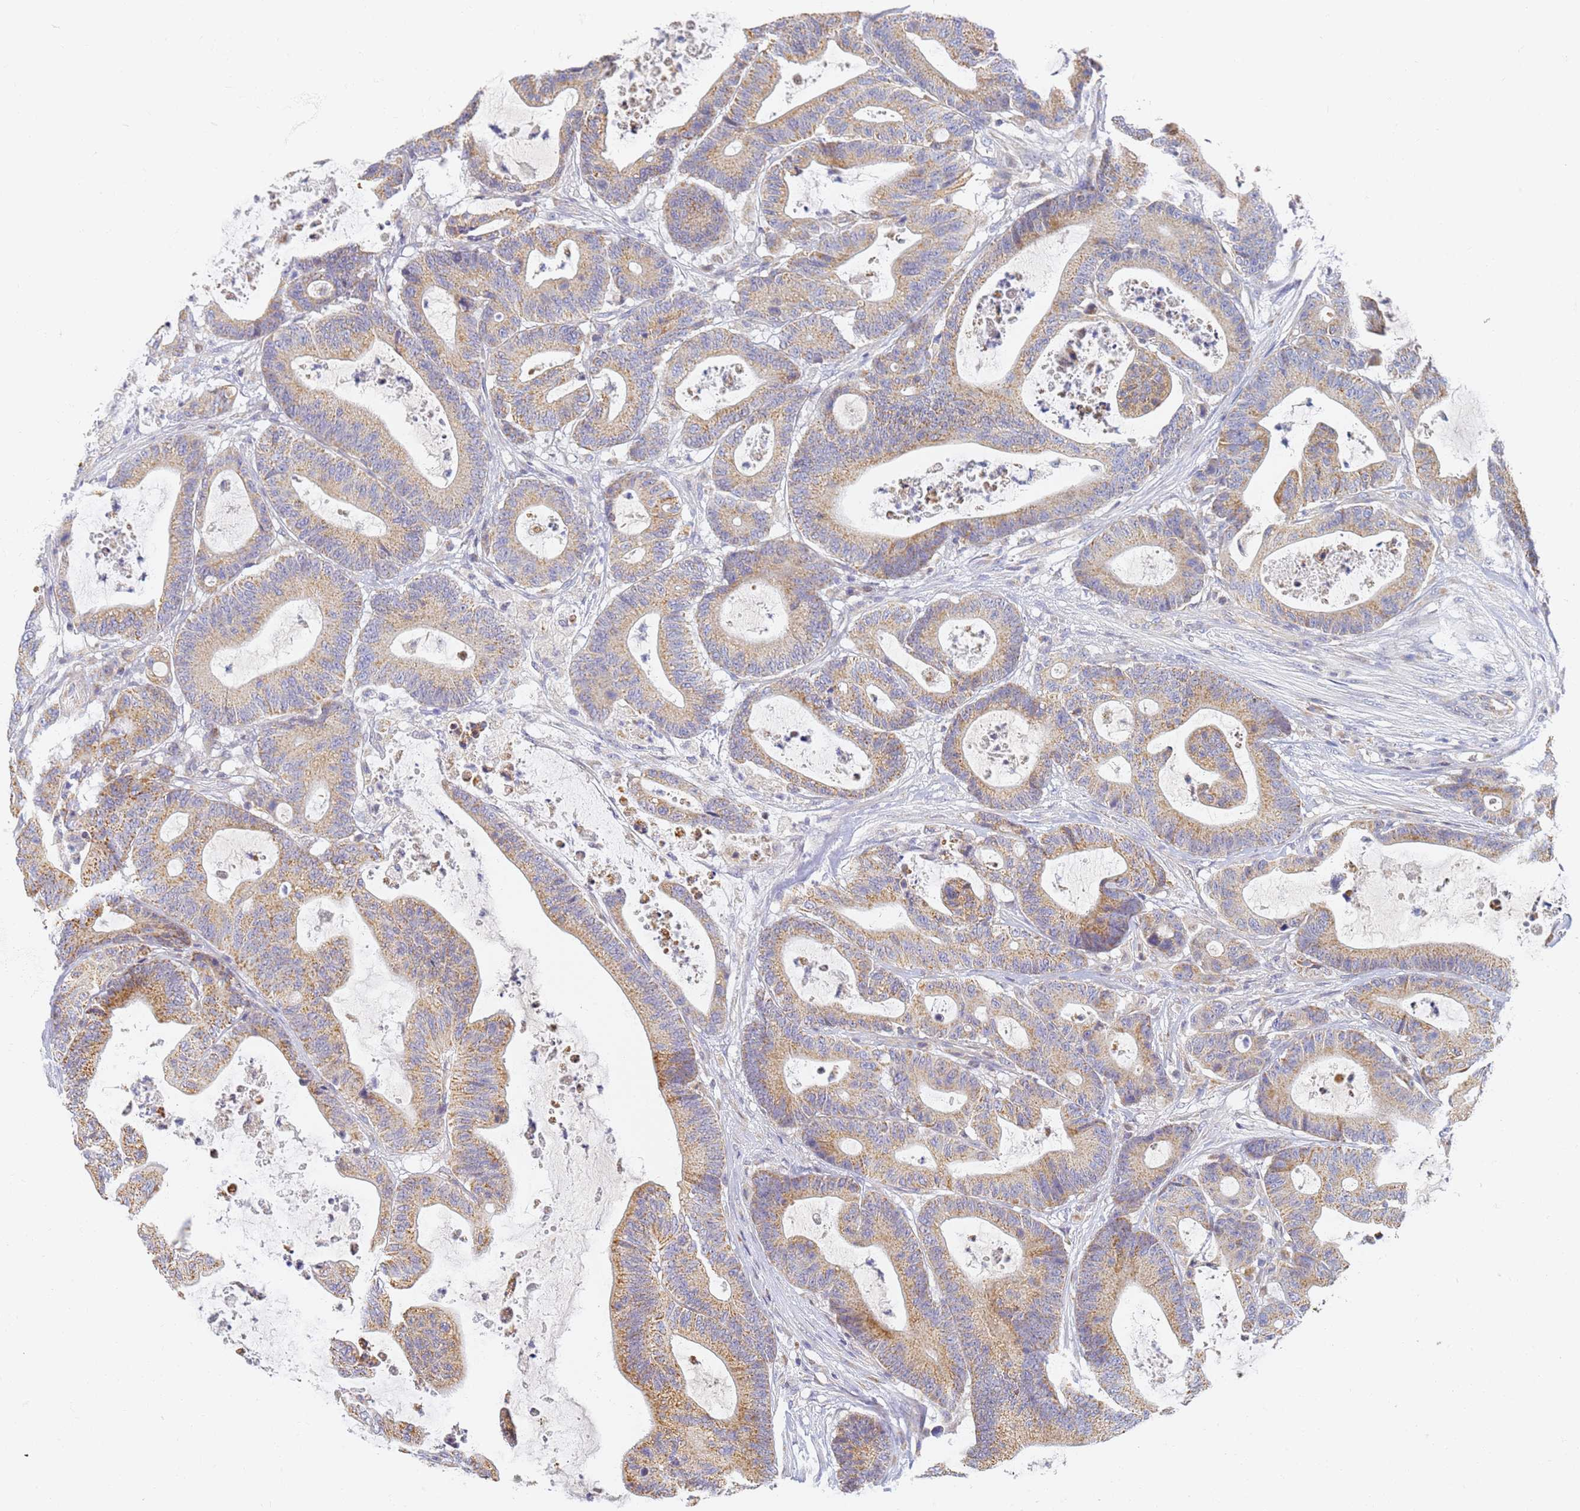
{"staining": {"intensity": "moderate", "quantity": ">75%", "location": "cytoplasmic/membranous"}, "tissue": "colorectal cancer", "cell_type": "Tumor cells", "image_type": "cancer", "snomed": [{"axis": "morphology", "description": "Adenocarcinoma, NOS"}, {"axis": "topography", "description": "Colon"}], "caption": "Colorectal cancer tissue reveals moderate cytoplasmic/membranous expression in approximately >75% of tumor cells Ihc stains the protein in brown and the nuclei are stained blue.", "gene": "UTP23", "patient": {"sex": "female", "age": 84}}